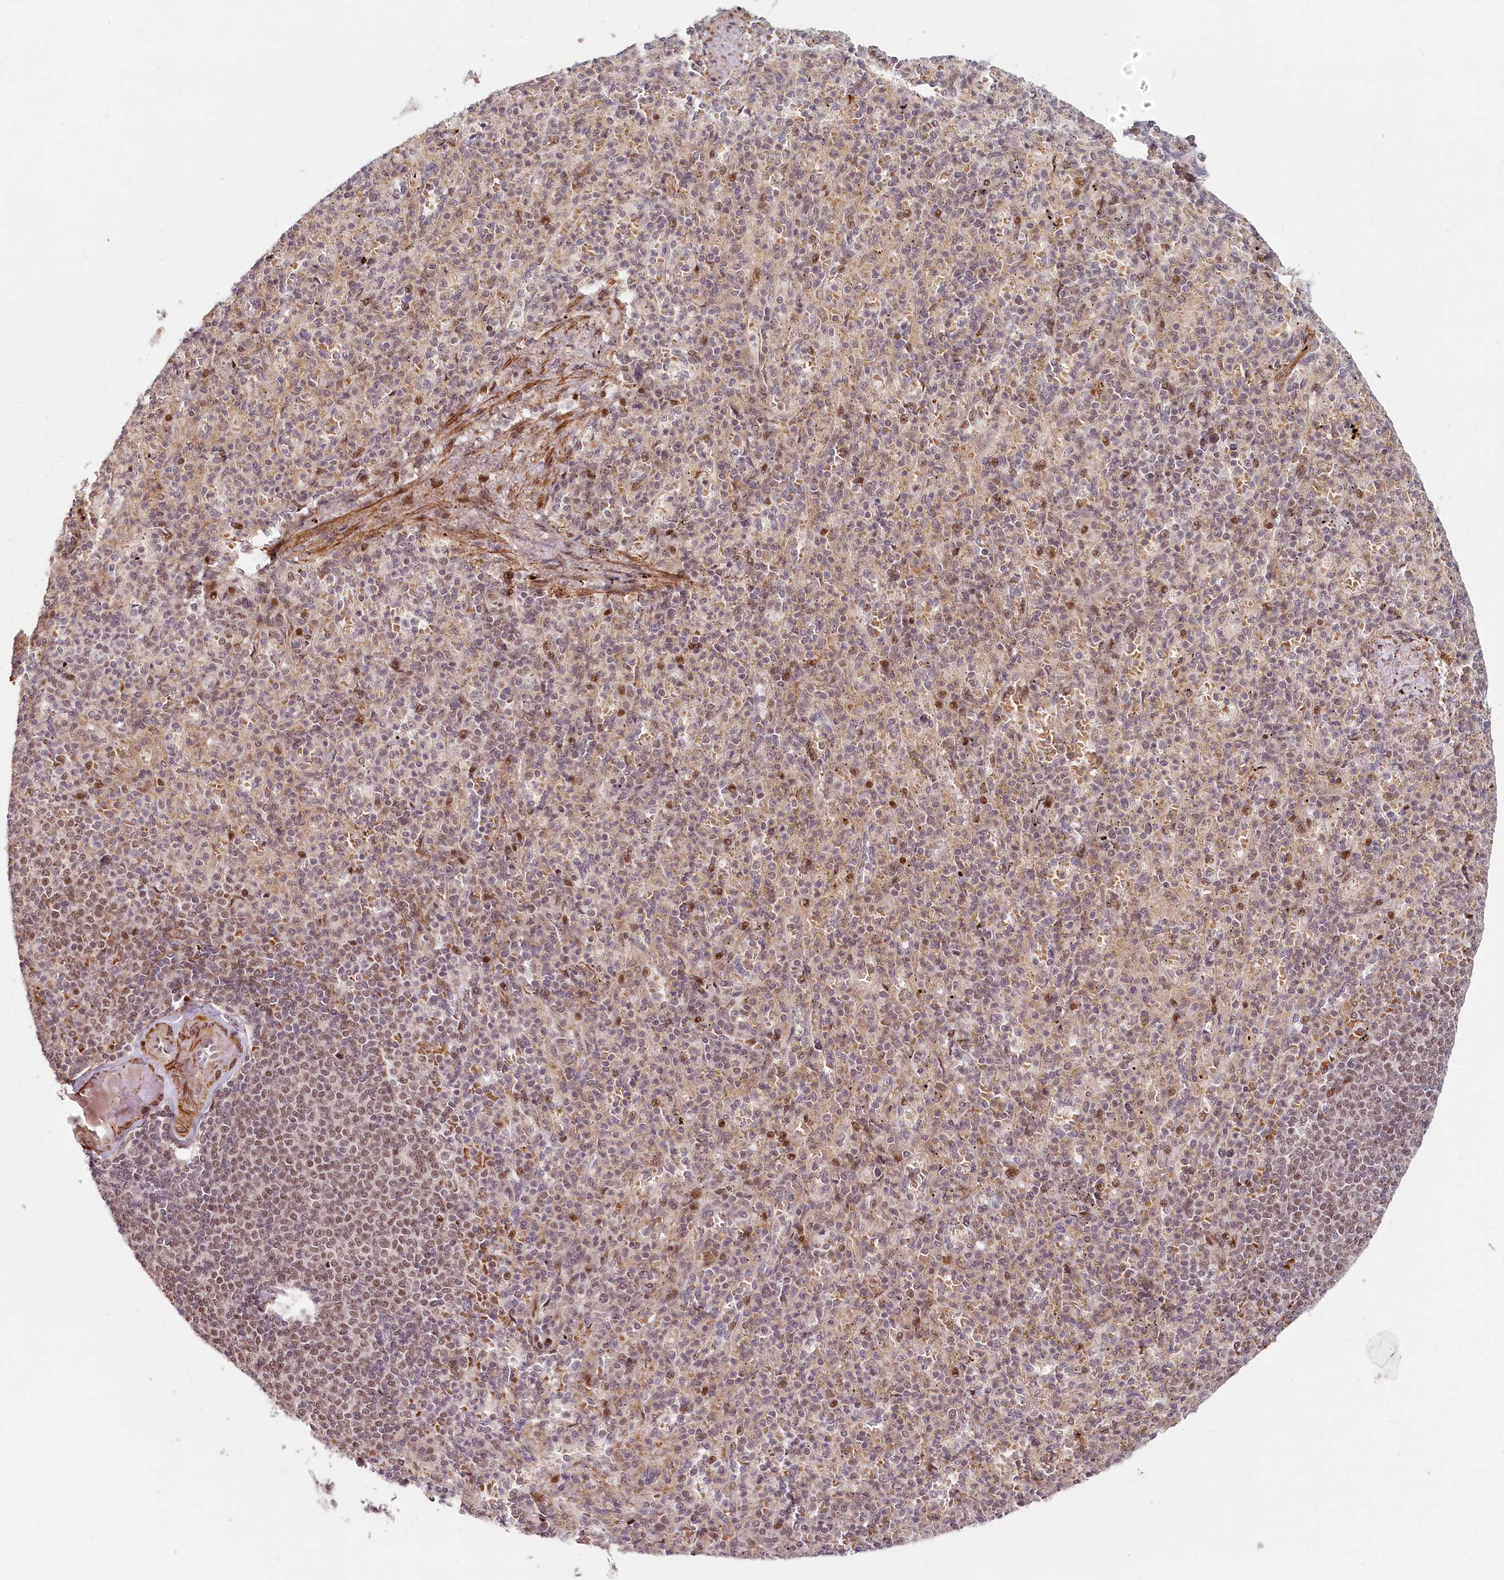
{"staining": {"intensity": "moderate", "quantity": "<25%", "location": "nuclear"}, "tissue": "spleen", "cell_type": "Cells in red pulp", "image_type": "normal", "snomed": [{"axis": "morphology", "description": "Normal tissue, NOS"}, {"axis": "topography", "description": "Spleen"}], "caption": "IHC photomicrograph of normal spleen: spleen stained using immunohistochemistry (IHC) displays low levels of moderate protein expression localized specifically in the nuclear of cells in red pulp, appearing as a nuclear brown color.", "gene": "FAM204A", "patient": {"sex": "female", "age": 74}}